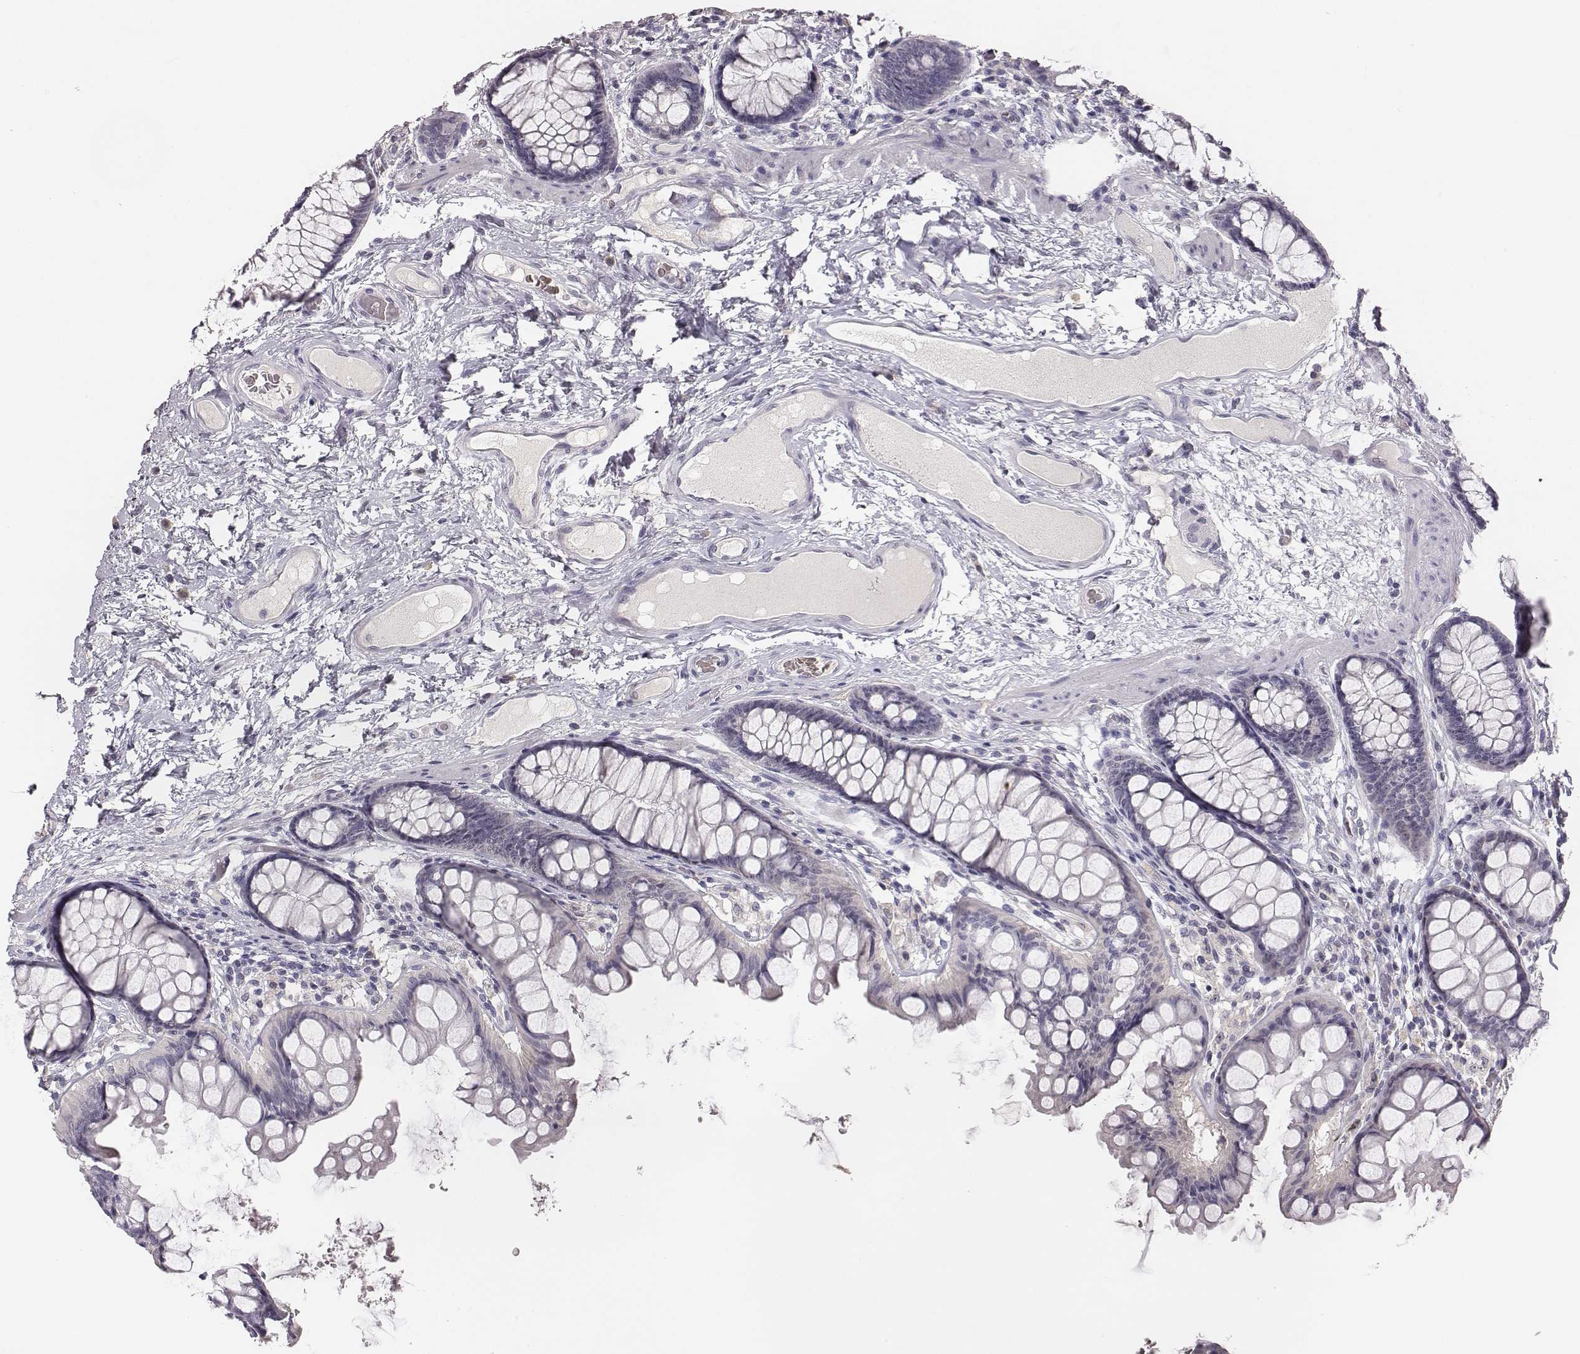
{"staining": {"intensity": "negative", "quantity": "none", "location": "none"}, "tissue": "colon", "cell_type": "Endothelial cells", "image_type": "normal", "snomed": [{"axis": "morphology", "description": "Normal tissue, NOS"}, {"axis": "topography", "description": "Colon"}], "caption": "Immunohistochemistry (IHC) micrograph of benign colon: colon stained with DAB (3,3'-diaminobenzidine) displays no significant protein staining in endothelial cells.", "gene": "NIFK", "patient": {"sex": "female", "age": 65}}